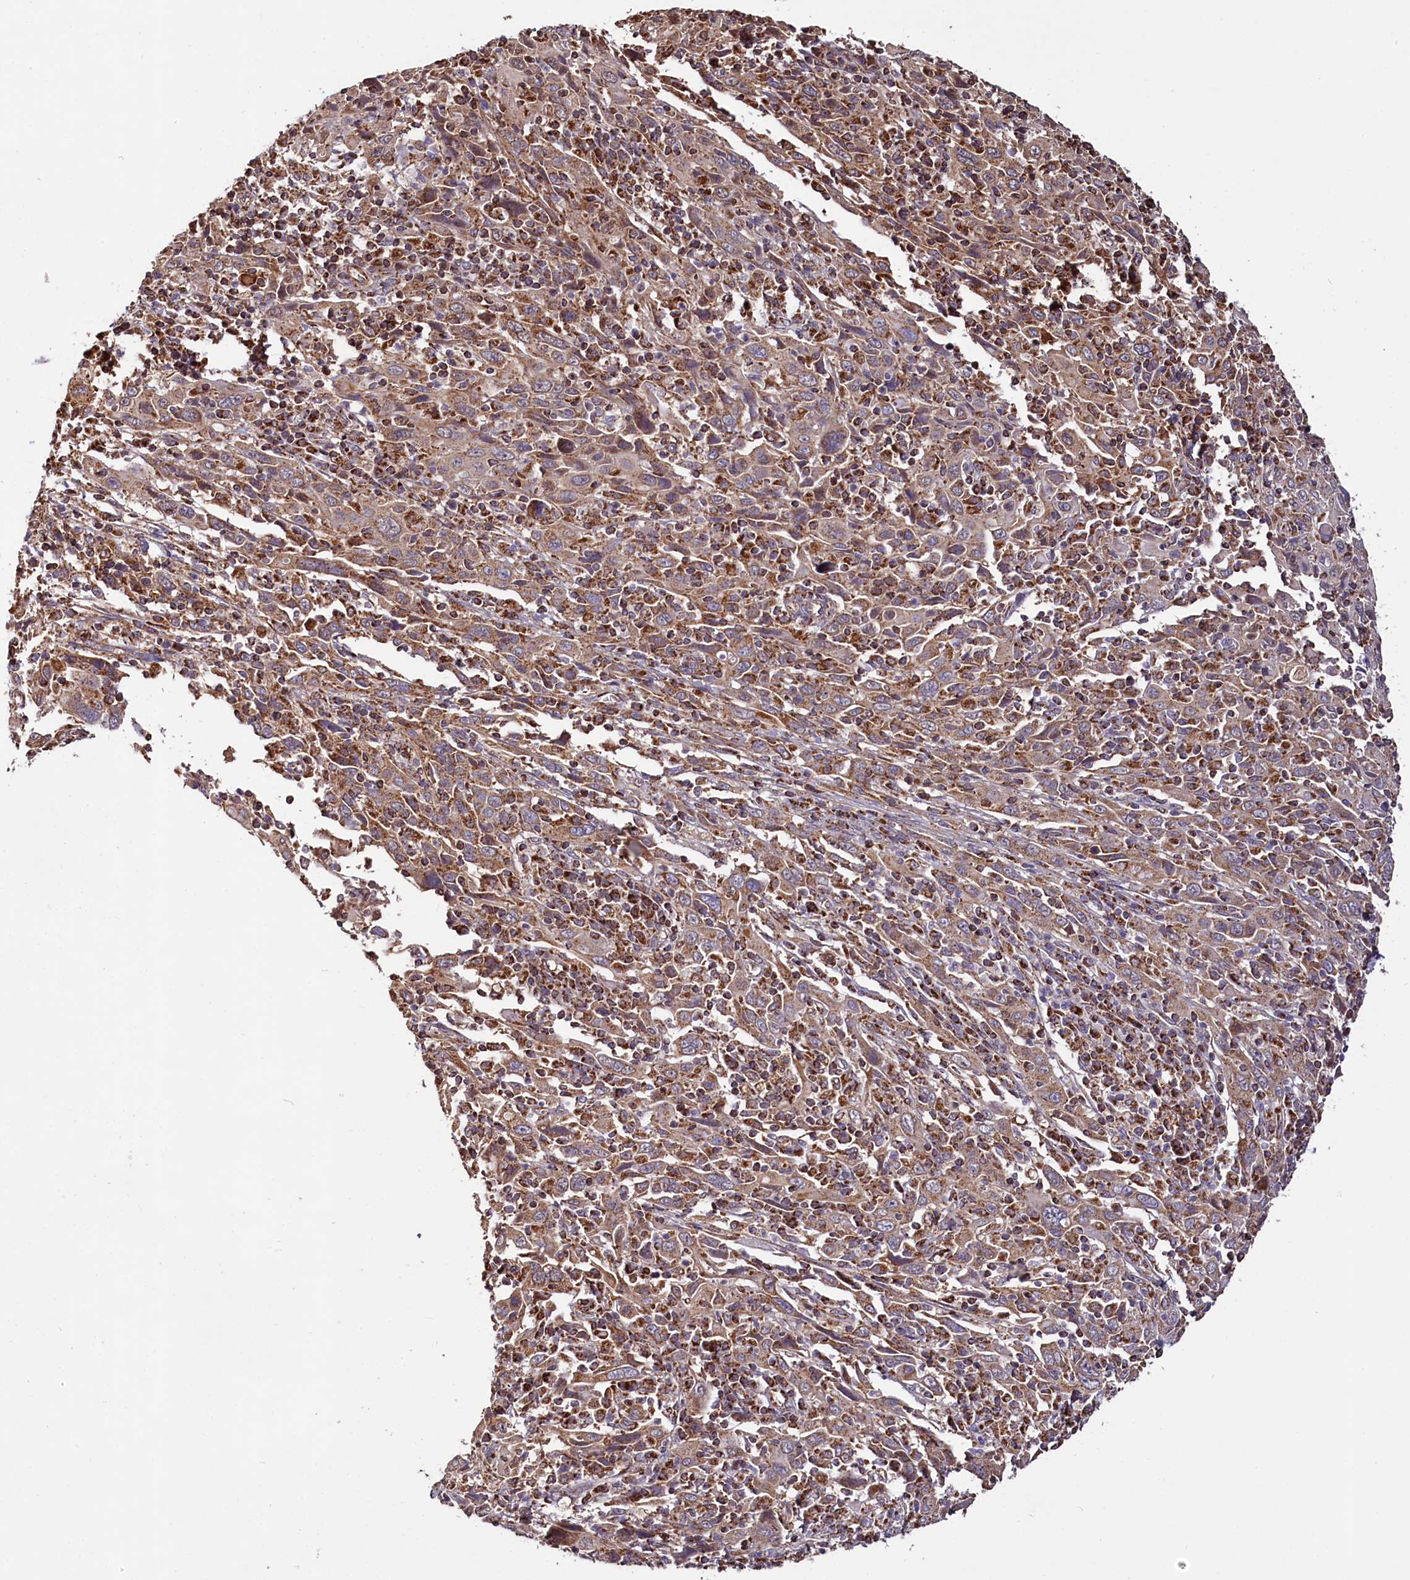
{"staining": {"intensity": "moderate", "quantity": ">75%", "location": "cytoplasmic/membranous"}, "tissue": "cervical cancer", "cell_type": "Tumor cells", "image_type": "cancer", "snomed": [{"axis": "morphology", "description": "Squamous cell carcinoma, NOS"}, {"axis": "topography", "description": "Cervix"}], "caption": "The image displays immunohistochemical staining of cervical cancer (squamous cell carcinoma). There is moderate cytoplasmic/membranous staining is seen in approximately >75% of tumor cells. (DAB (3,3'-diaminobenzidine) = brown stain, brightfield microscopy at high magnification).", "gene": "NUDT15", "patient": {"sex": "female", "age": 46}}